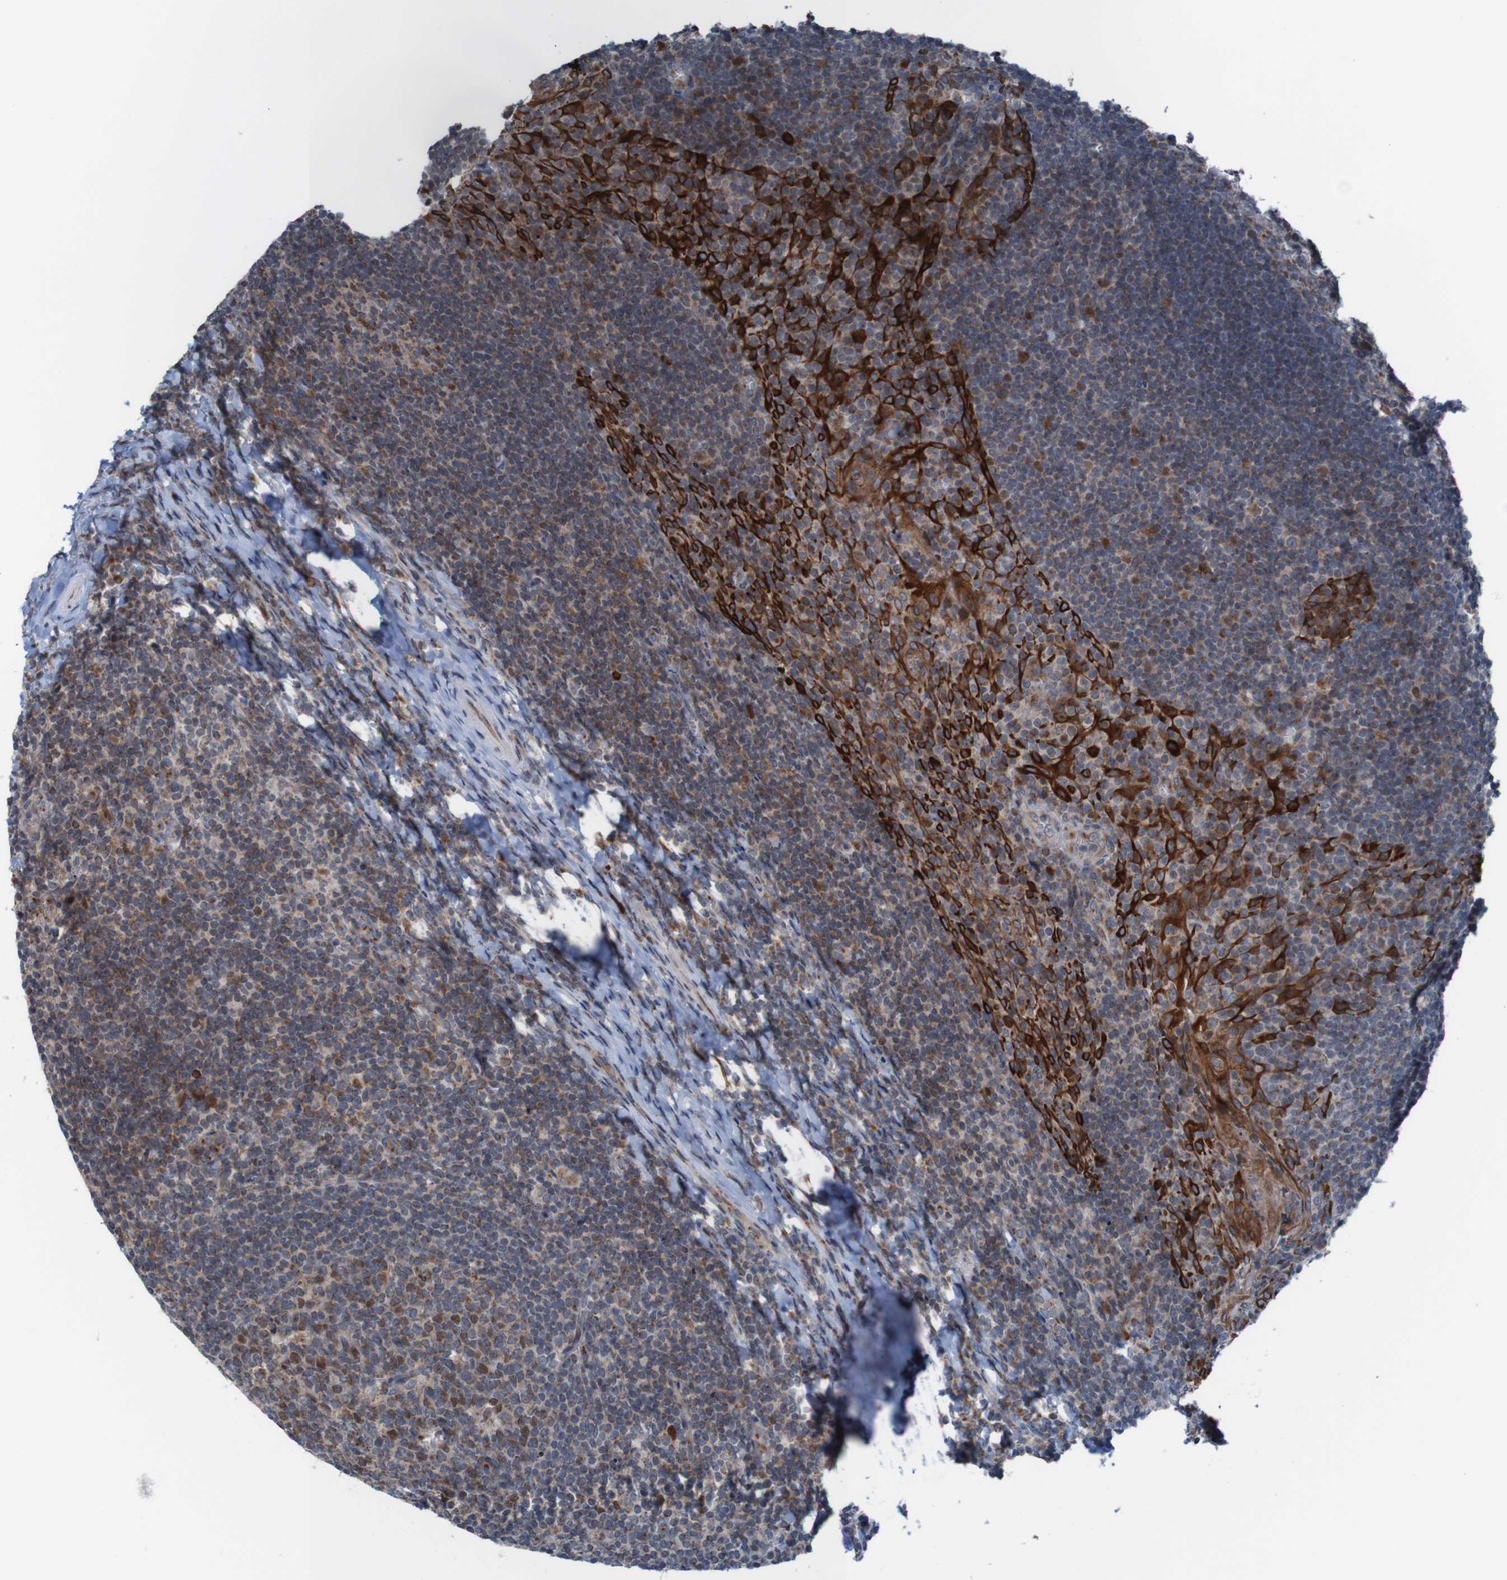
{"staining": {"intensity": "weak", "quantity": "25%-75%", "location": "cytoplasmic/membranous,nuclear"}, "tissue": "tonsil", "cell_type": "Germinal center cells", "image_type": "normal", "snomed": [{"axis": "morphology", "description": "Normal tissue, NOS"}, {"axis": "topography", "description": "Tonsil"}], "caption": "Germinal center cells show low levels of weak cytoplasmic/membranous,nuclear expression in about 25%-75% of cells in unremarkable tonsil.", "gene": "UNG", "patient": {"sex": "male", "age": 37}}